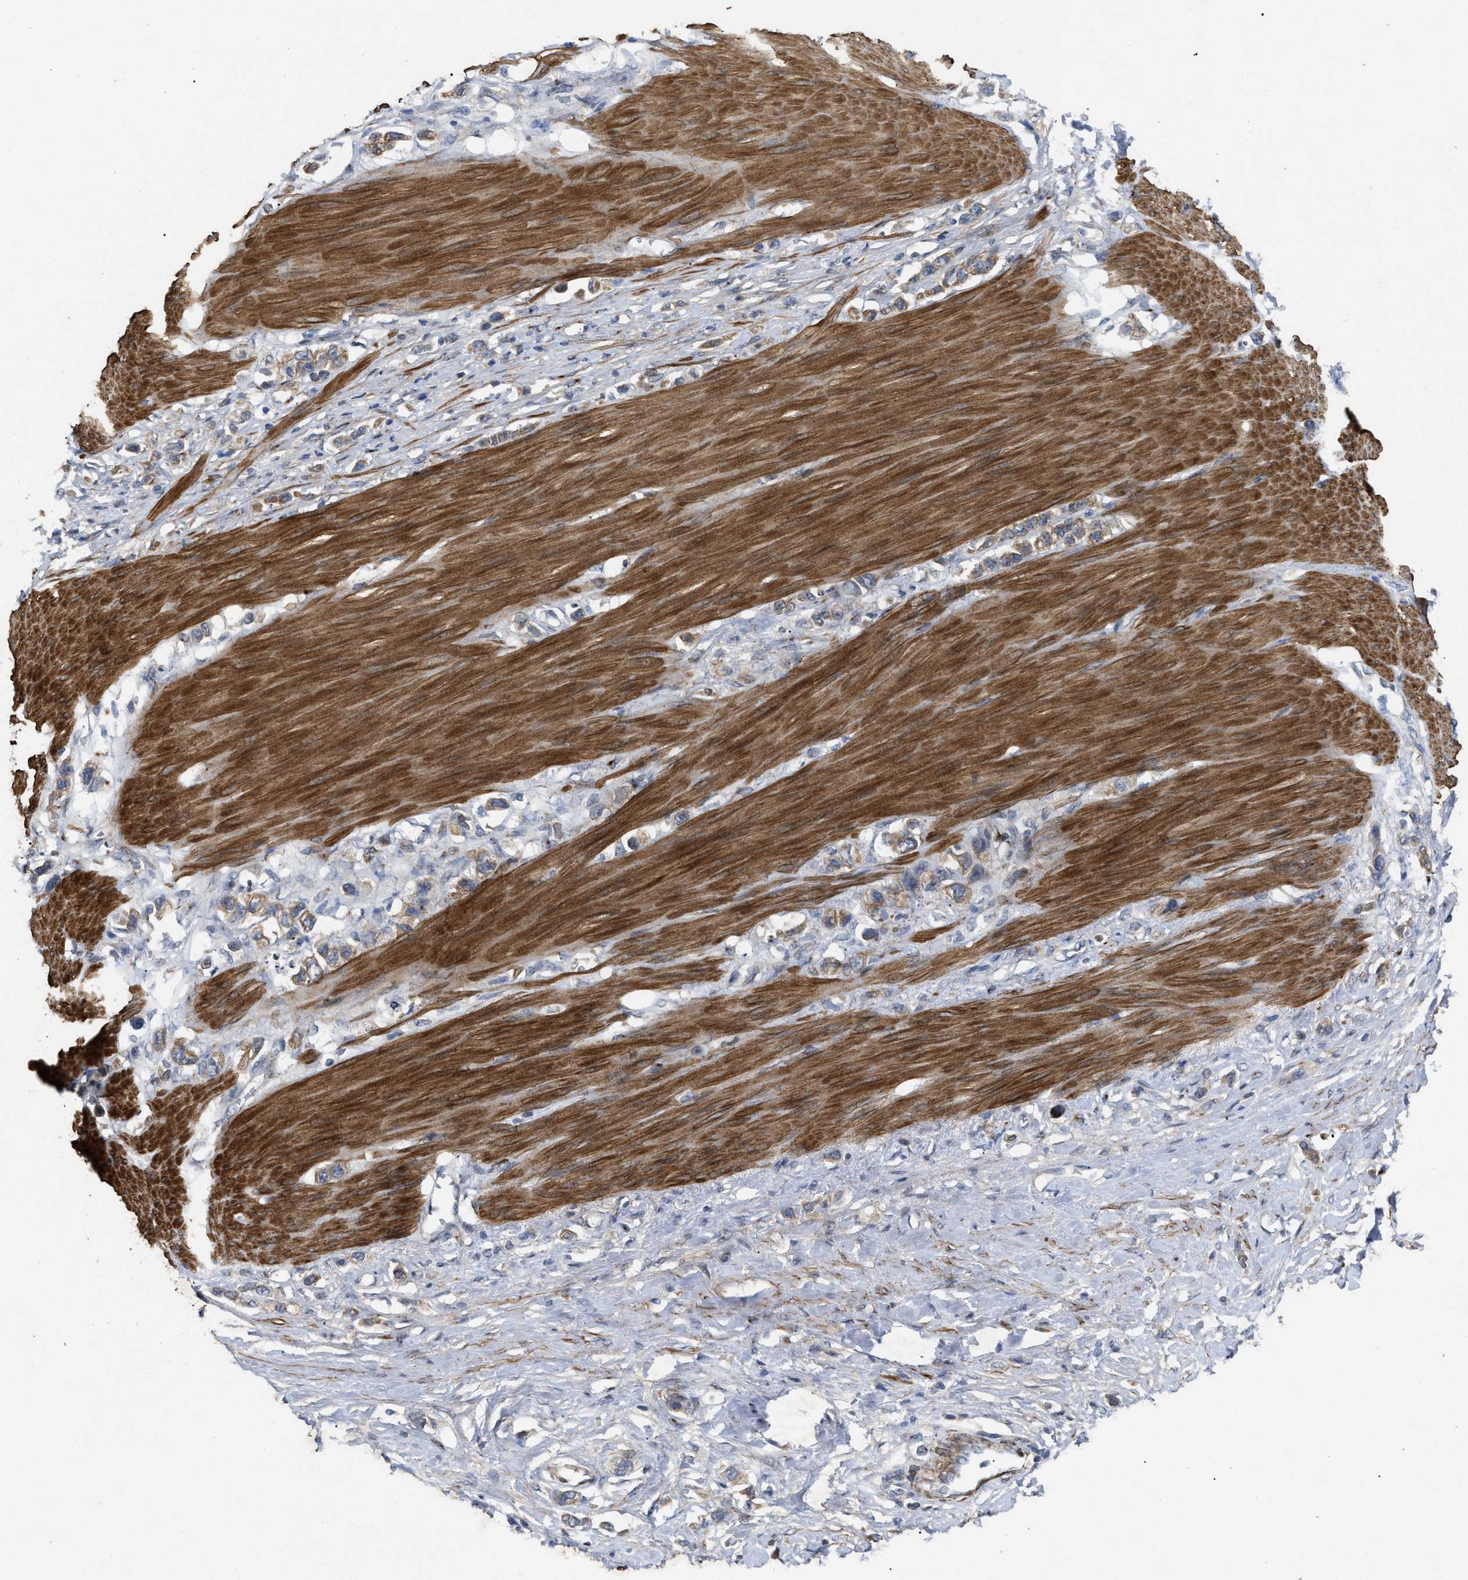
{"staining": {"intensity": "moderate", "quantity": "25%-75%", "location": "cytoplasmic/membranous"}, "tissue": "stomach cancer", "cell_type": "Tumor cells", "image_type": "cancer", "snomed": [{"axis": "morphology", "description": "Adenocarcinoma, NOS"}, {"axis": "topography", "description": "Stomach"}], "caption": "The immunohistochemical stain shows moderate cytoplasmic/membranous staining in tumor cells of stomach cancer tissue.", "gene": "ST6GALNAC6", "patient": {"sex": "female", "age": 65}}